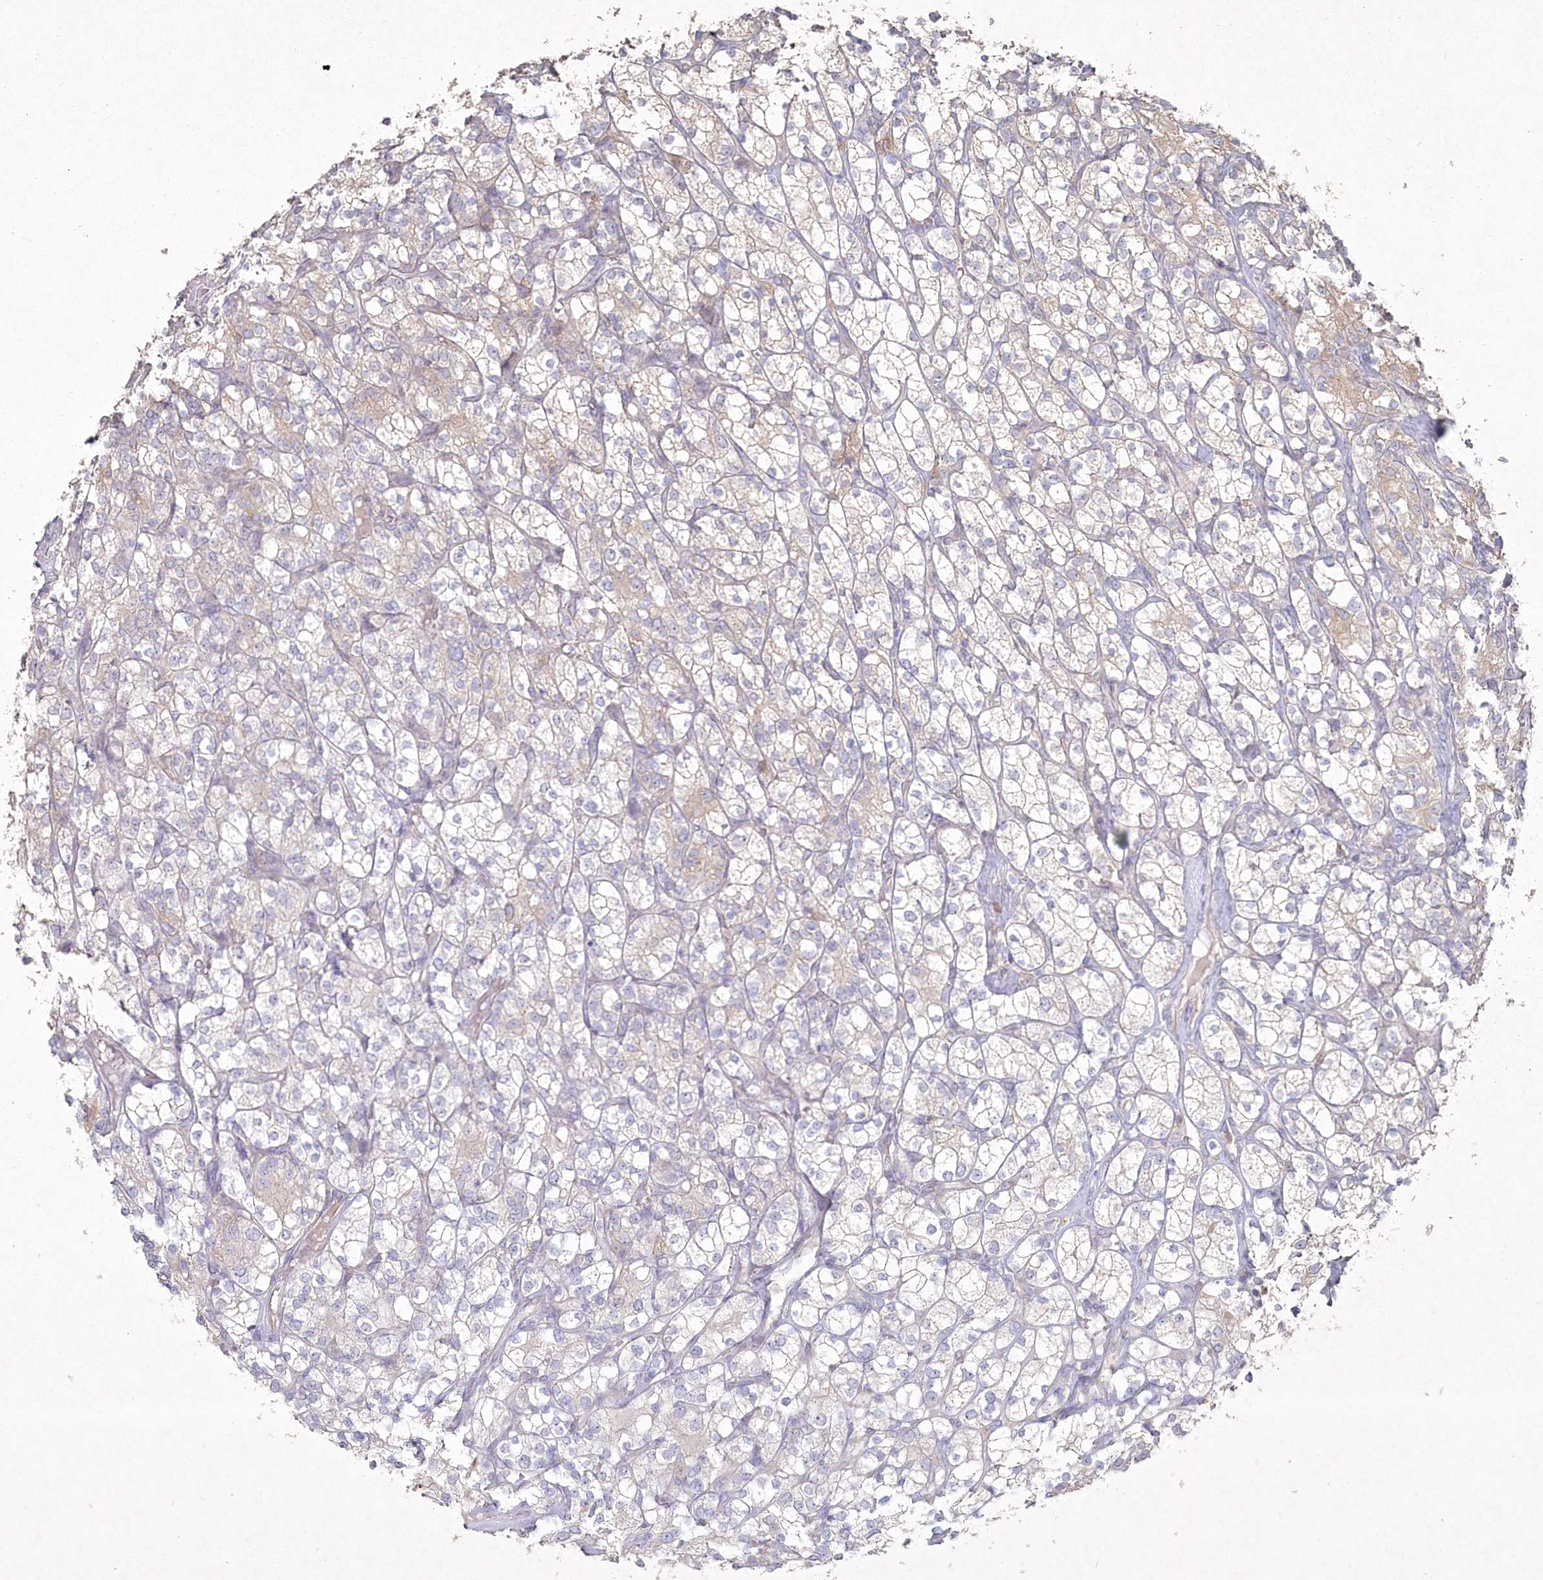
{"staining": {"intensity": "weak", "quantity": "<25%", "location": "cytoplasmic/membranous"}, "tissue": "renal cancer", "cell_type": "Tumor cells", "image_type": "cancer", "snomed": [{"axis": "morphology", "description": "Adenocarcinoma, NOS"}, {"axis": "topography", "description": "Kidney"}], "caption": "IHC of human adenocarcinoma (renal) displays no staining in tumor cells.", "gene": "TGFBRAP1", "patient": {"sex": "male", "age": 77}}